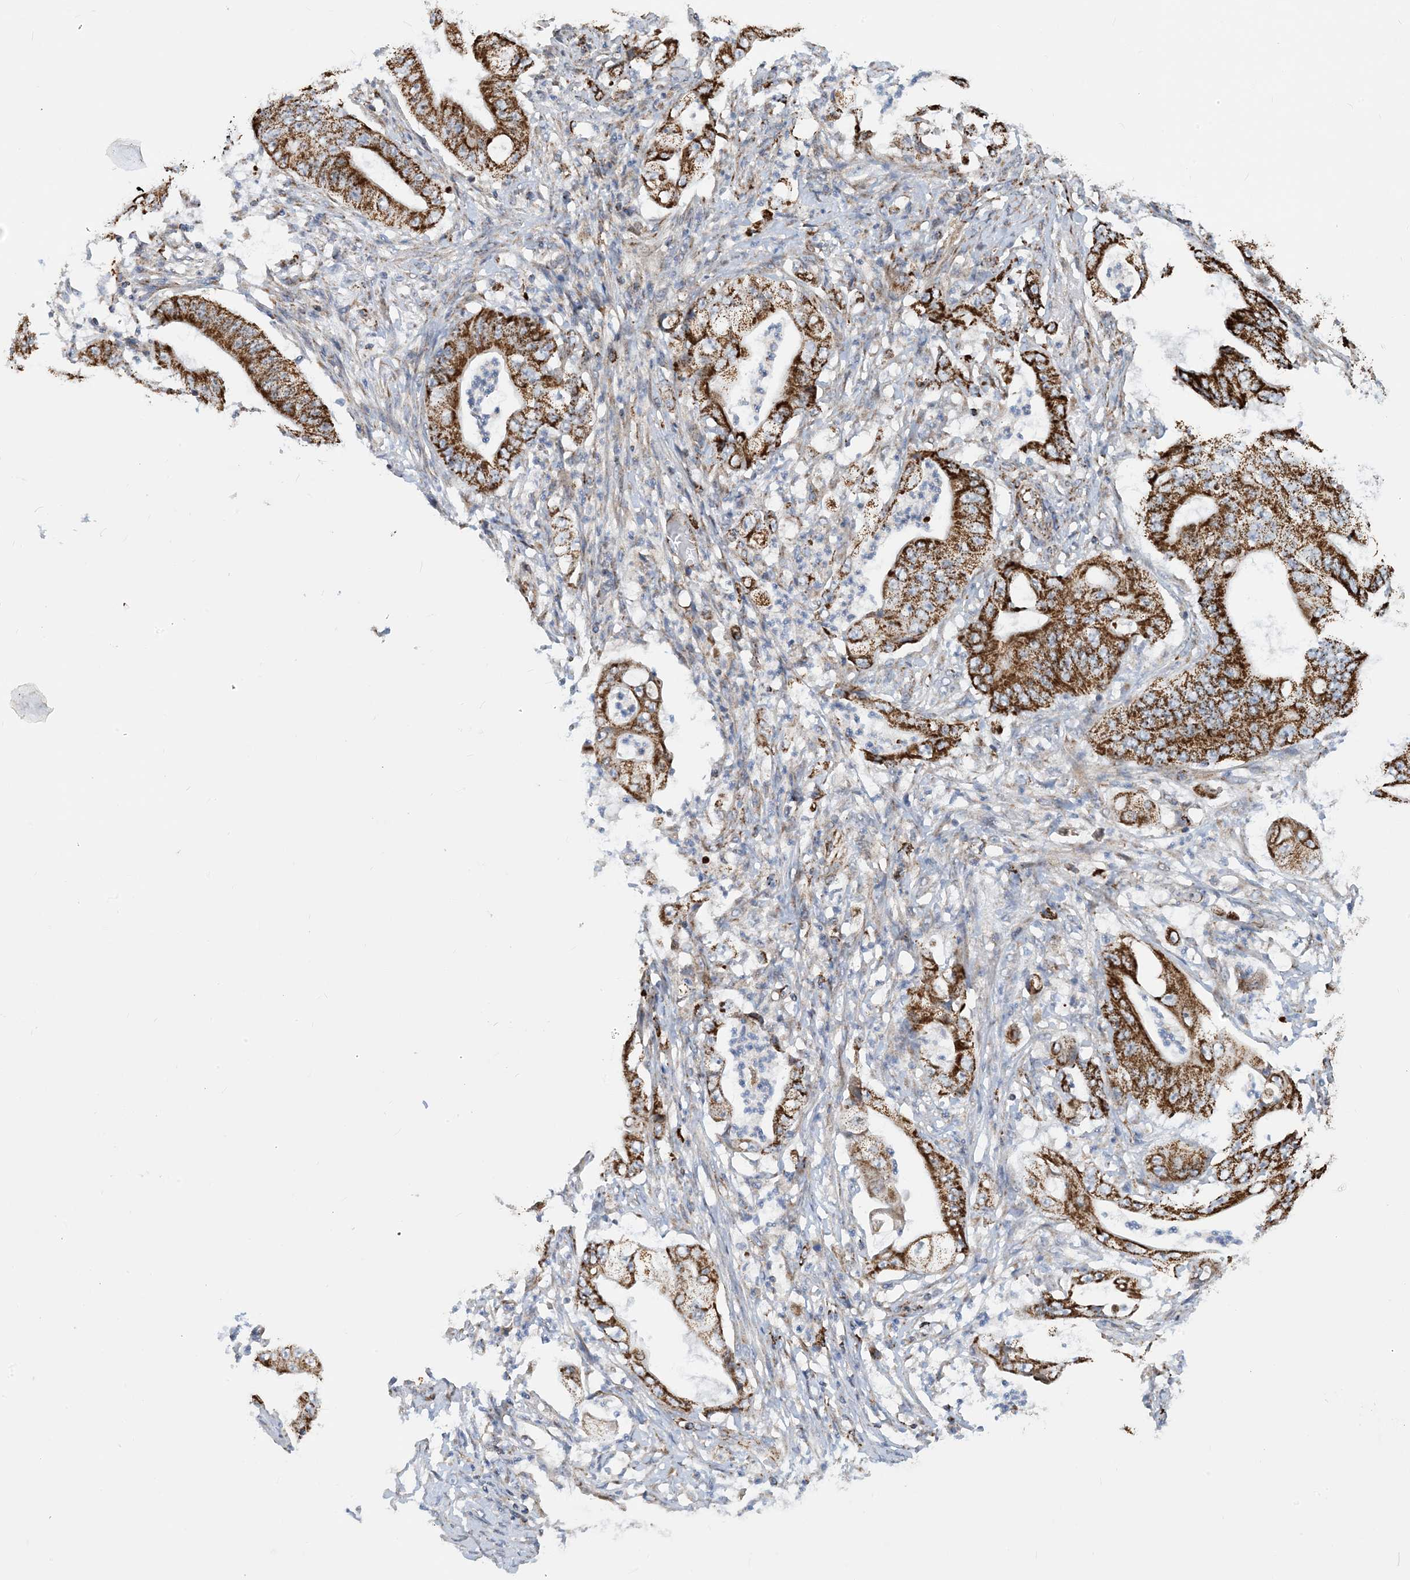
{"staining": {"intensity": "strong", "quantity": ">75%", "location": "cytoplasmic/membranous"}, "tissue": "stomach cancer", "cell_type": "Tumor cells", "image_type": "cancer", "snomed": [{"axis": "morphology", "description": "Adenocarcinoma, NOS"}, {"axis": "topography", "description": "Stomach"}], "caption": "Stomach cancer (adenocarcinoma) stained with immunohistochemistry displays strong cytoplasmic/membranous expression in approximately >75% of tumor cells. (Brightfield microscopy of DAB IHC at high magnification).", "gene": "PCDHGA1", "patient": {"sex": "female", "age": 73}}